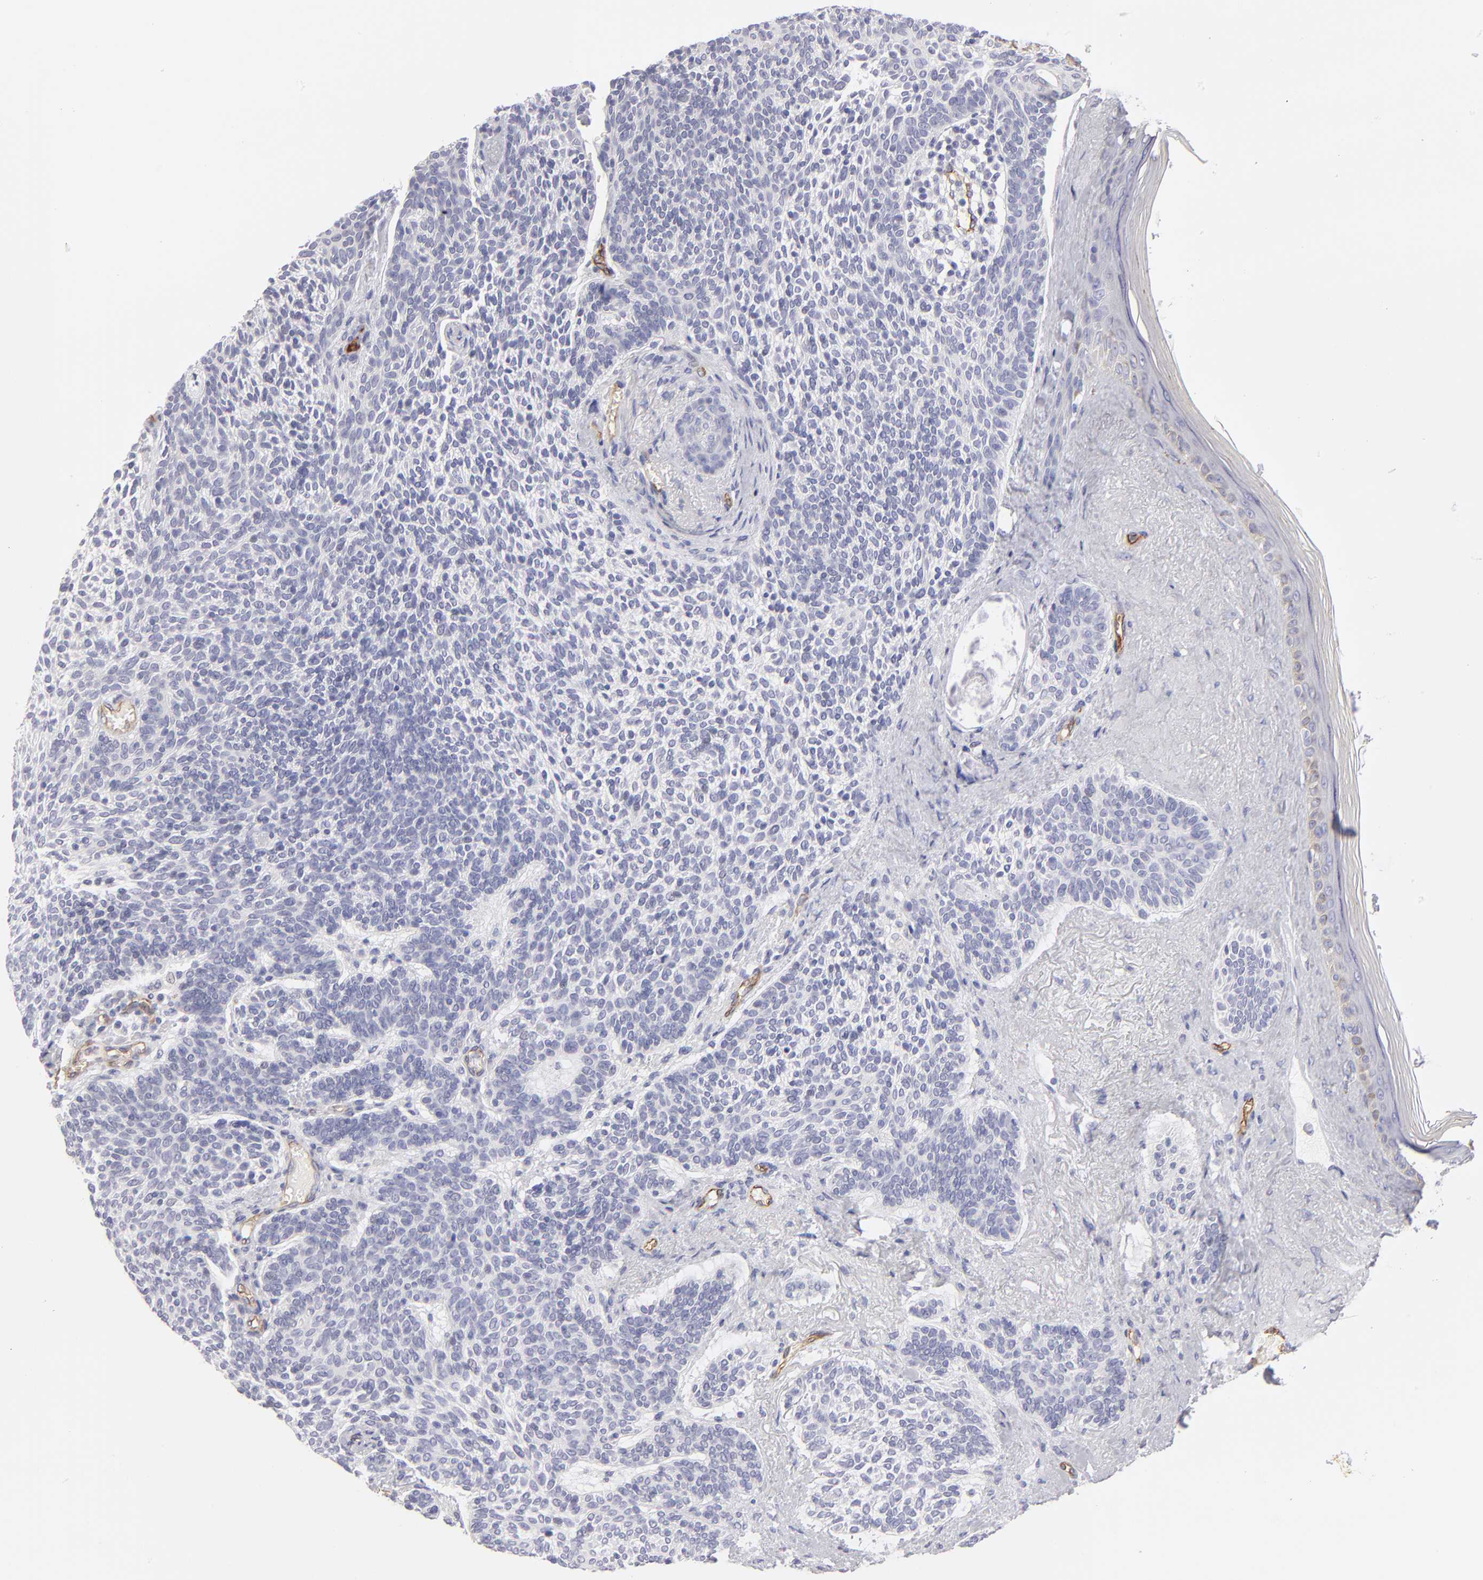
{"staining": {"intensity": "negative", "quantity": "none", "location": "none"}, "tissue": "skin cancer", "cell_type": "Tumor cells", "image_type": "cancer", "snomed": [{"axis": "morphology", "description": "Normal tissue, NOS"}, {"axis": "morphology", "description": "Basal cell carcinoma"}, {"axis": "topography", "description": "Skin"}], "caption": "Tumor cells are negative for protein expression in human basal cell carcinoma (skin). (DAB (3,3'-diaminobenzidine) IHC, high magnification).", "gene": "PLVAP", "patient": {"sex": "female", "age": 70}}